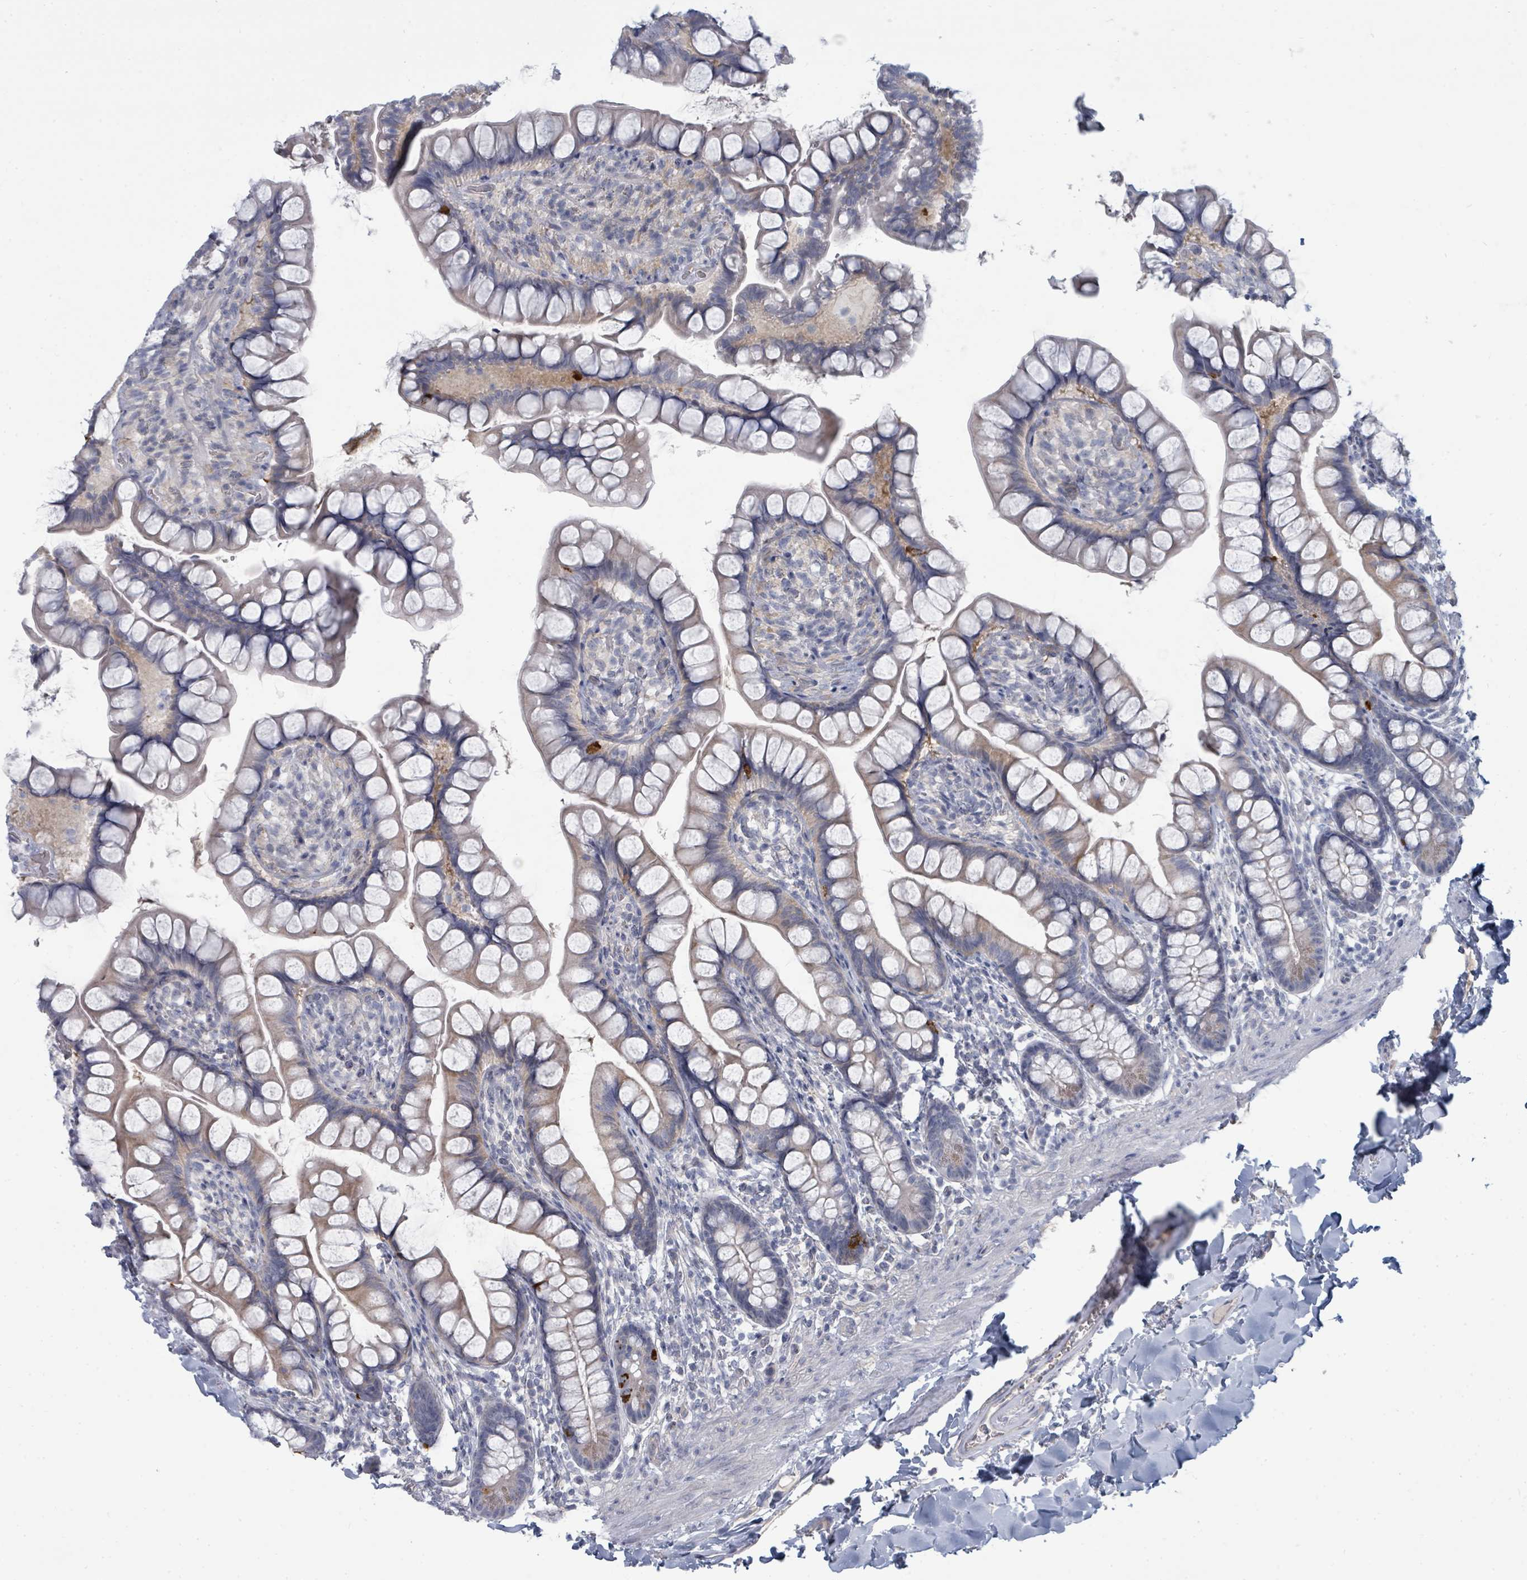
{"staining": {"intensity": "strong", "quantity": "<25%", "location": "cytoplasmic/membranous"}, "tissue": "small intestine", "cell_type": "Glandular cells", "image_type": "normal", "snomed": [{"axis": "morphology", "description": "Normal tissue, NOS"}, {"axis": "topography", "description": "Small intestine"}], "caption": "Protein staining of benign small intestine reveals strong cytoplasmic/membranous staining in about <25% of glandular cells.", "gene": "SLC25A45", "patient": {"sex": "male", "age": 70}}